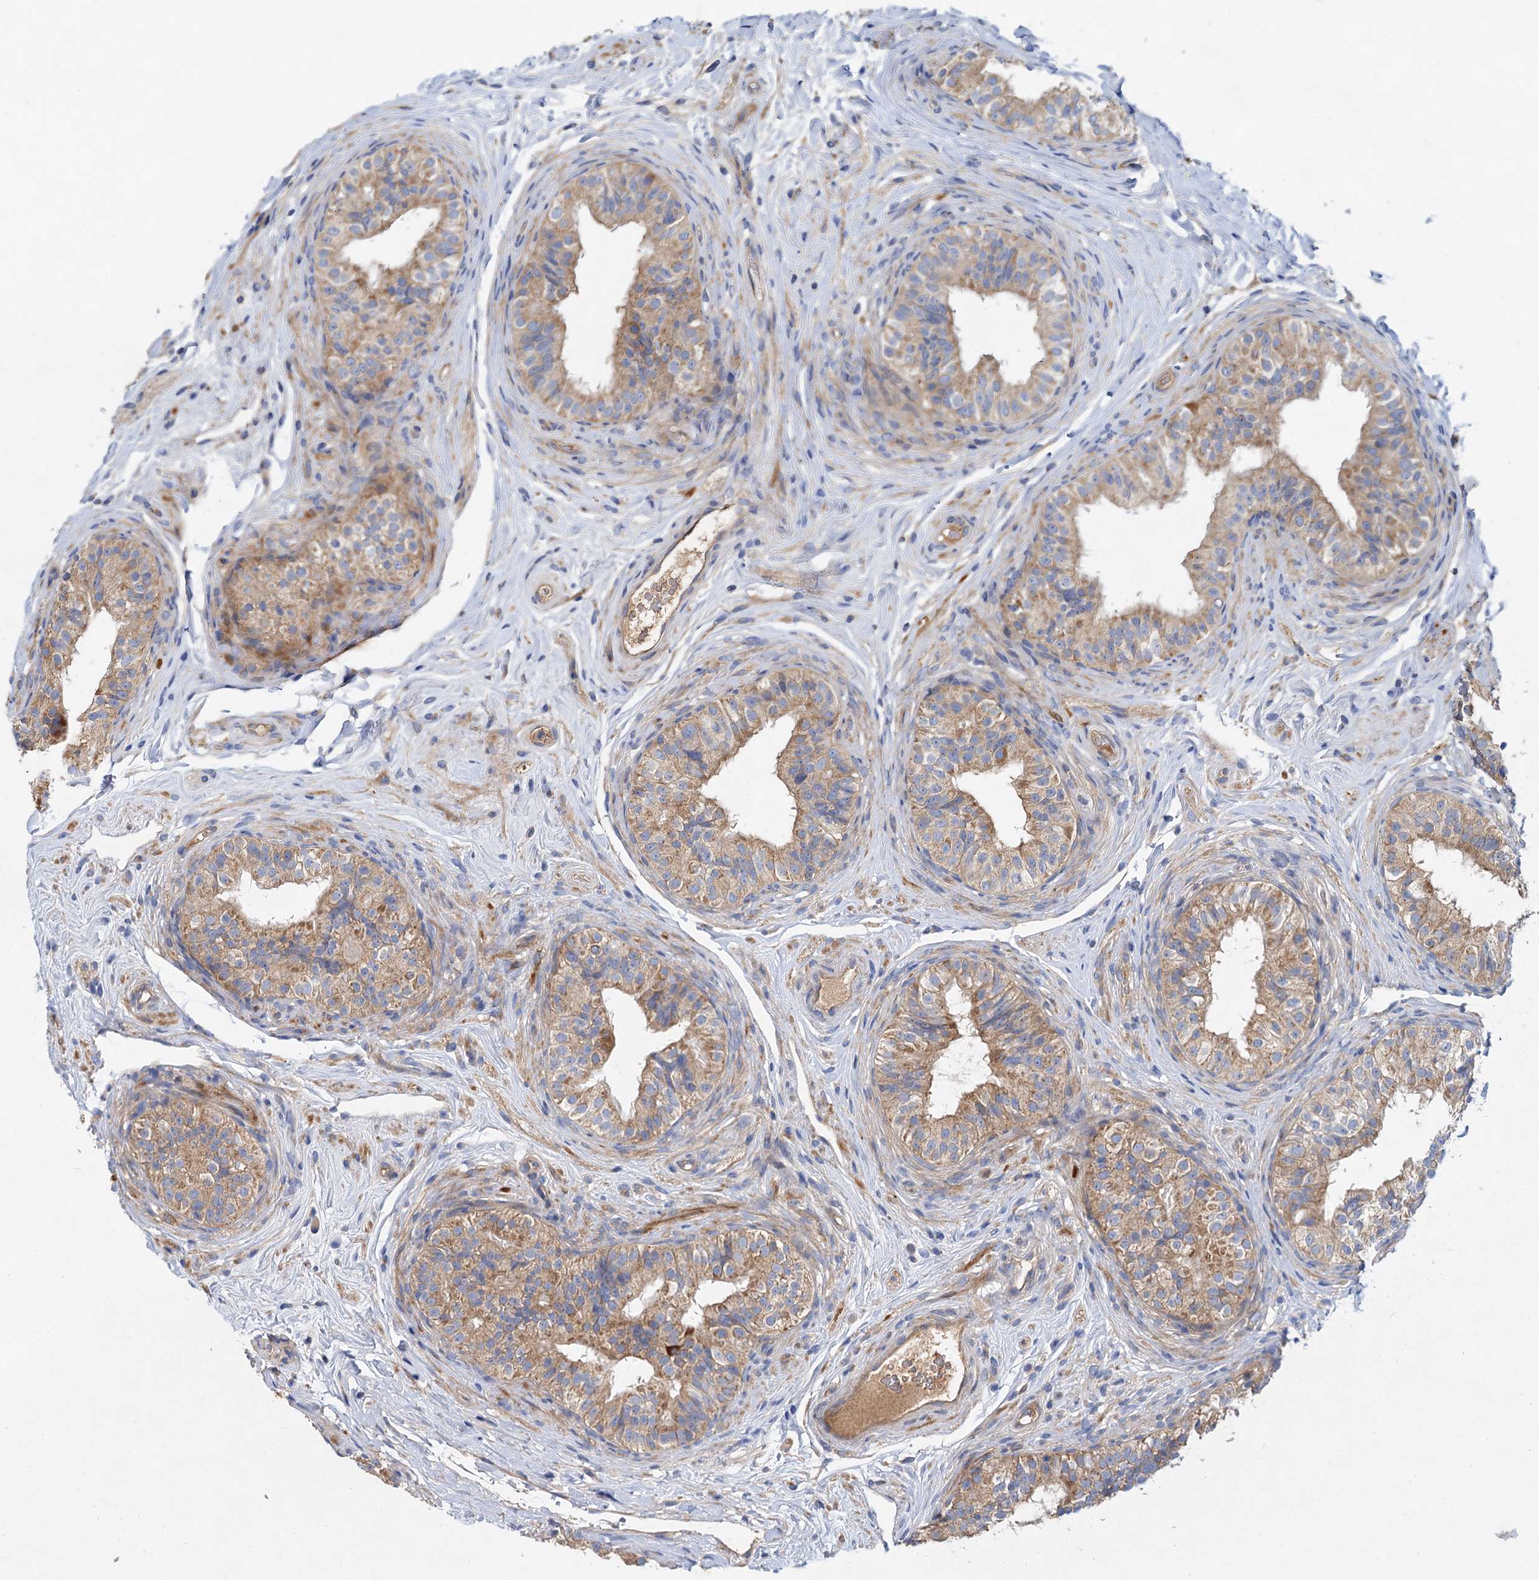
{"staining": {"intensity": "moderate", "quantity": ">75%", "location": "cytoplasmic/membranous"}, "tissue": "epididymis", "cell_type": "Glandular cells", "image_type": "normal", "snomed": [{"axis": "morphology", "description": "Normal tissue, NOS"}, {"axis": "topography", "description": "Epididymis"}], "caption": "The histopathology image demonstrates staining of normal epididymis, revealing moderate cytoplasmic/membranous protein expression (brown color) within glandular cells.", "gene": "ALKBH7", "patient": {"sex": "male", "age": 49}}